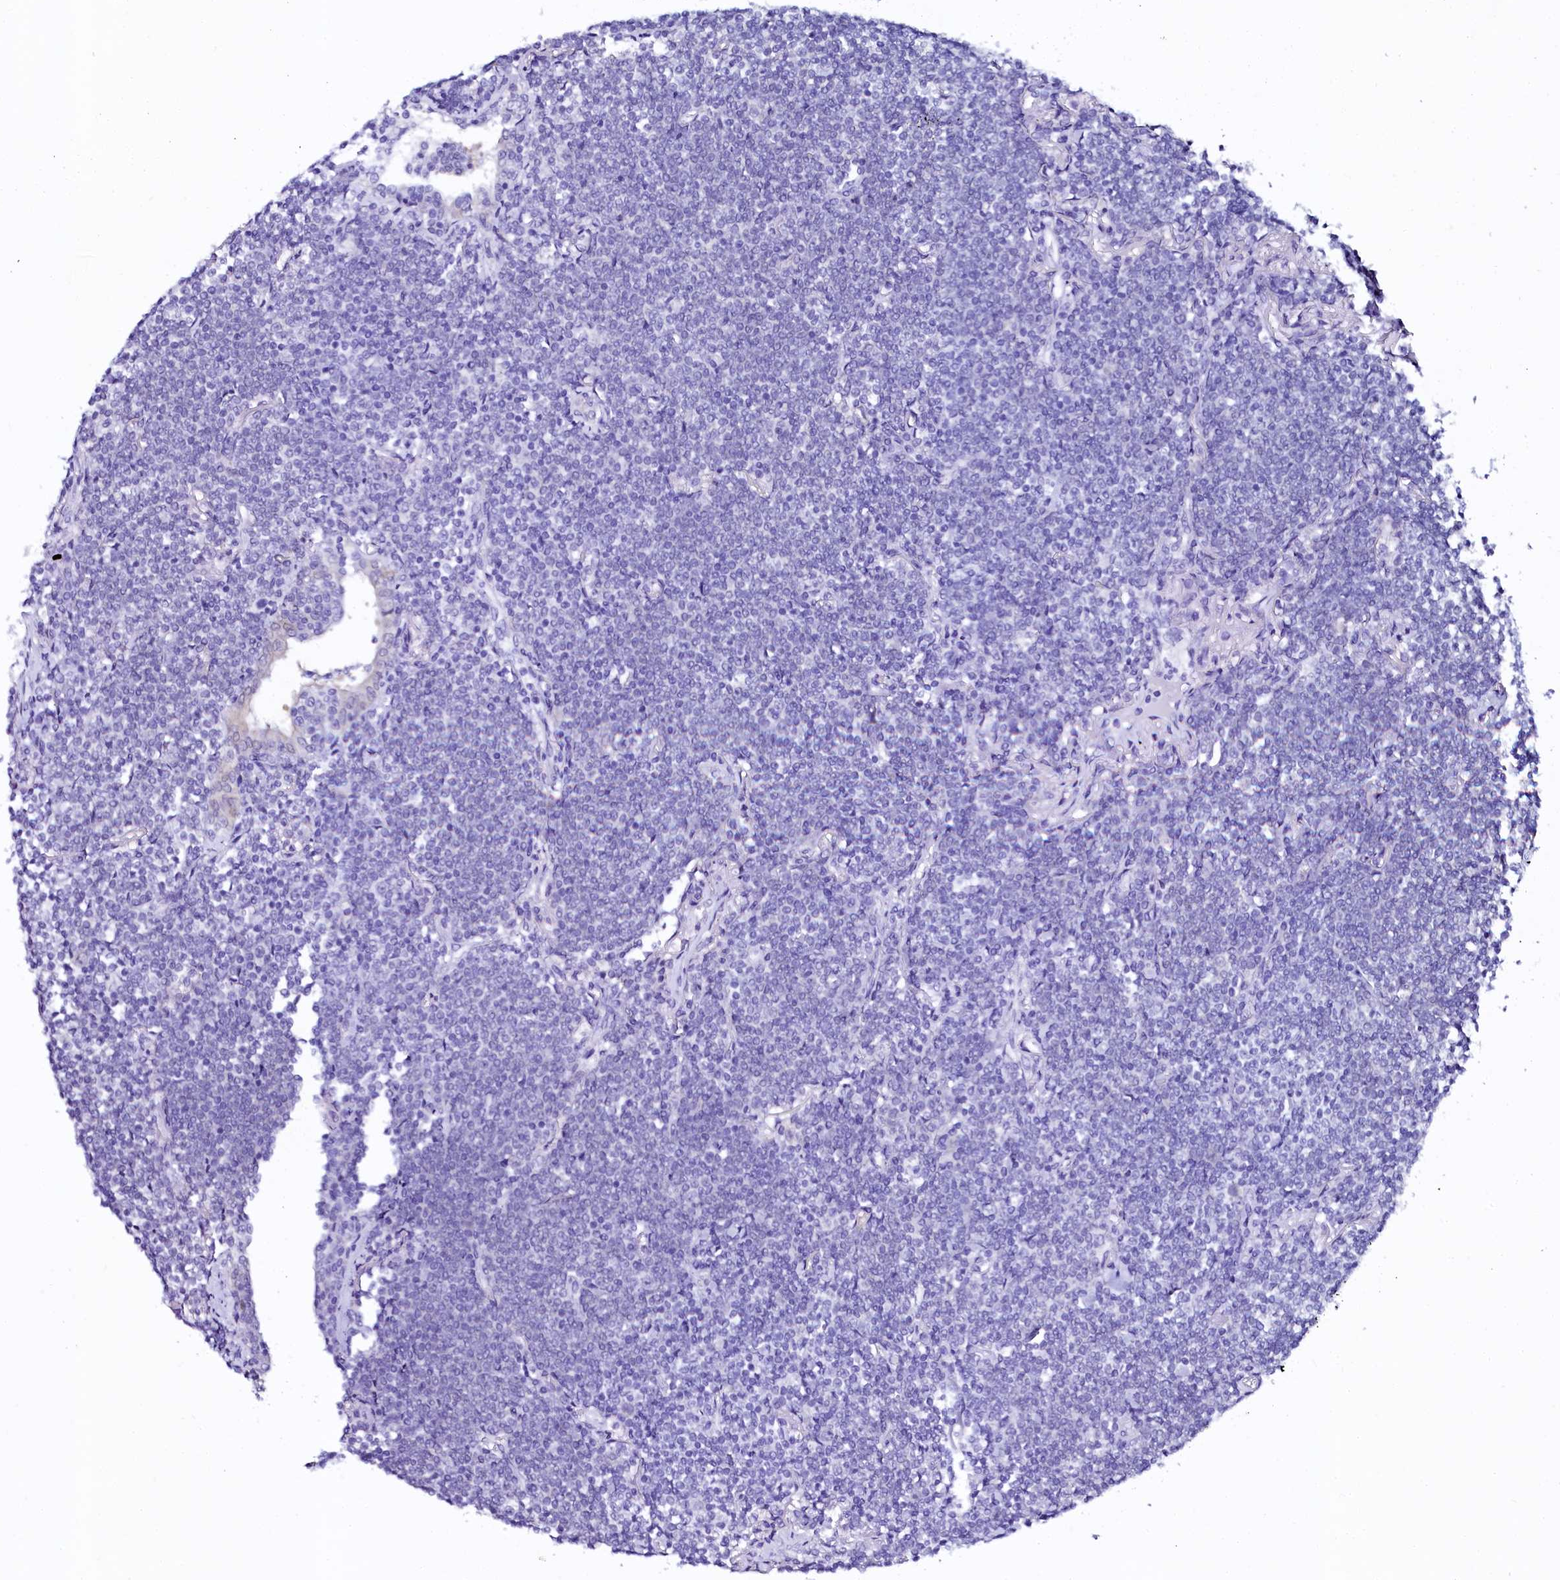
{"staining": {"intensity": "negative", "quantity": "none", "location": "none"}, "tissue": "lymphoma", "cell_type": "Tumor cells", "image_type": "cancer", "snomed": [{"axis": "morphology", "description": "Malignant lymphoma, non-Hodgkin's type, Low grade"}, {"axis": "topography", "description": "Lung"}], "caption": "DAB immunohistochemical staining of human lymphoma demonstrates no significant staining in tumor cells.", "gene": "SORD", "patient": {"sex": "female", "age": 71}}